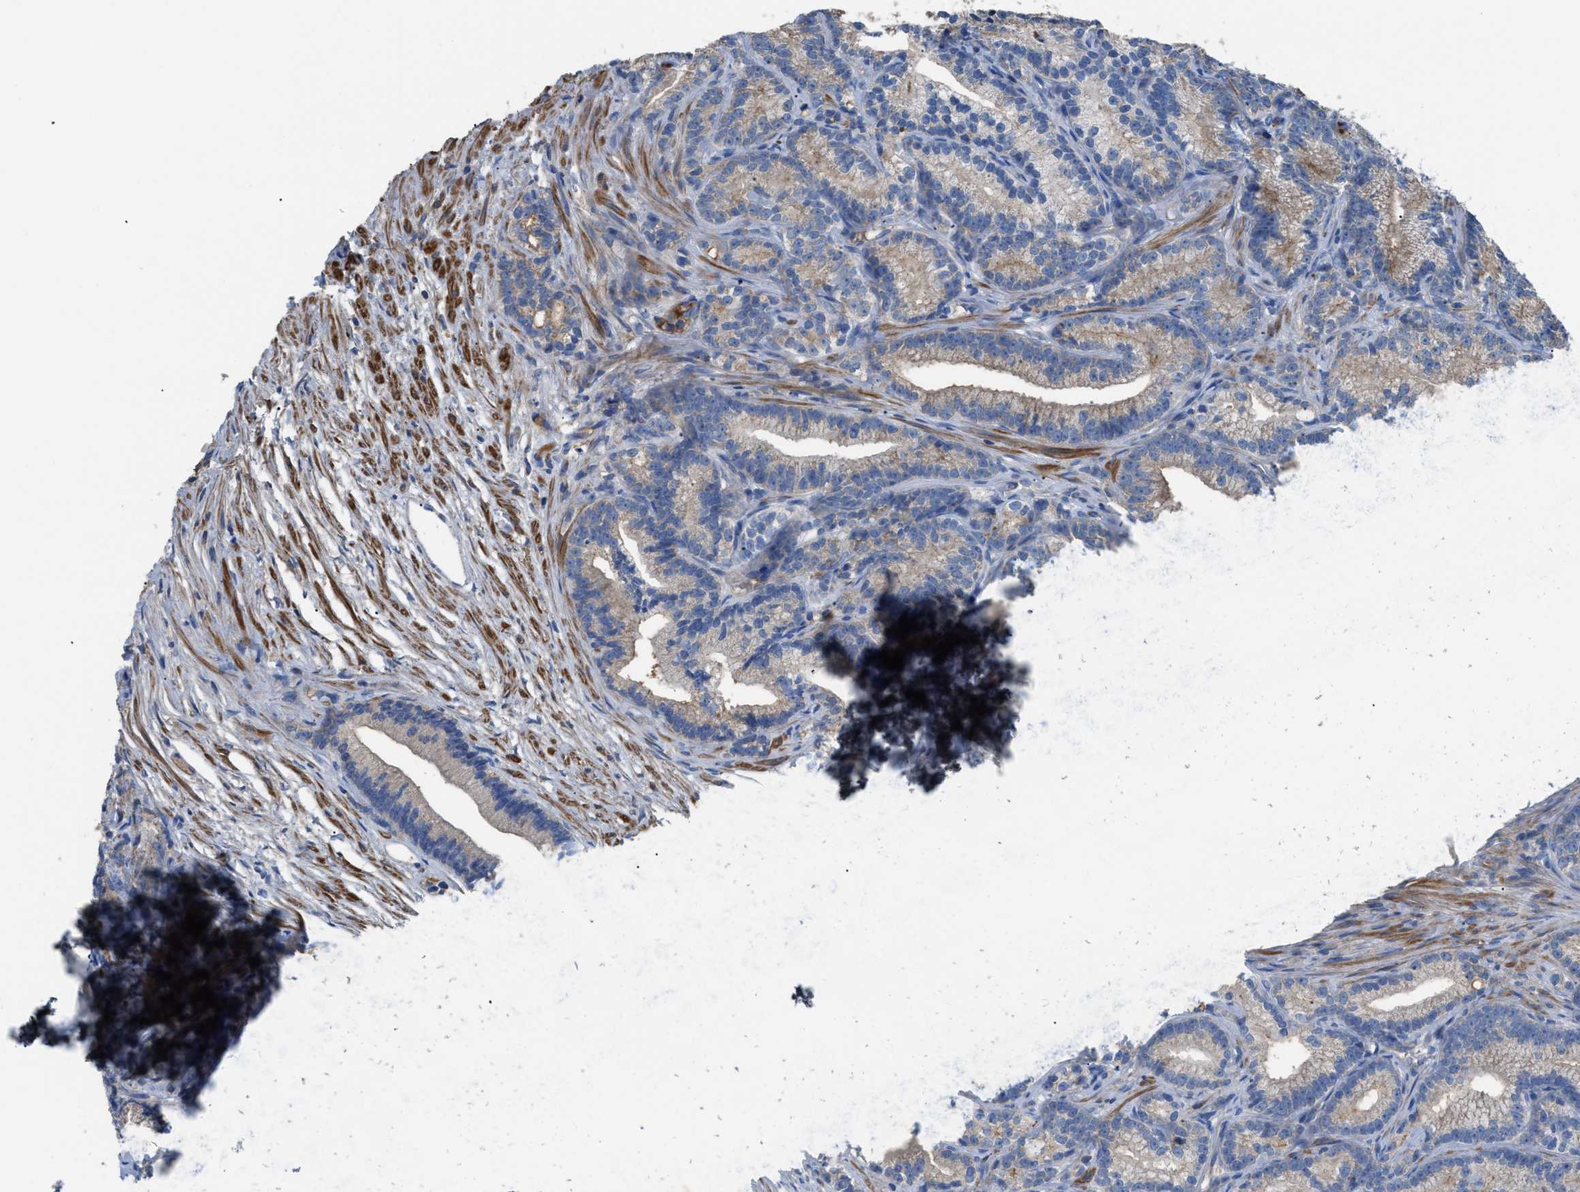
{"staining": {"intensity": "weak", "quantity": "<25%", "location": "cytoplasmic/membranous"}, "tissue": "prostate cancer", "cell_type": "Tumor cells", "image_type": "cancer", "snomed": [{"axis": "morphology", "description": "Adenocarcinoma, Low grade"}, {"axis": "topography", "description": "Prostate"}], "caption": "IHC of human low-grade adenocarcinoma (prostate) reveals no positivity in tumor cells.", "gene": "SGCZ", "patient": {"sex": "male", "age": 89}}